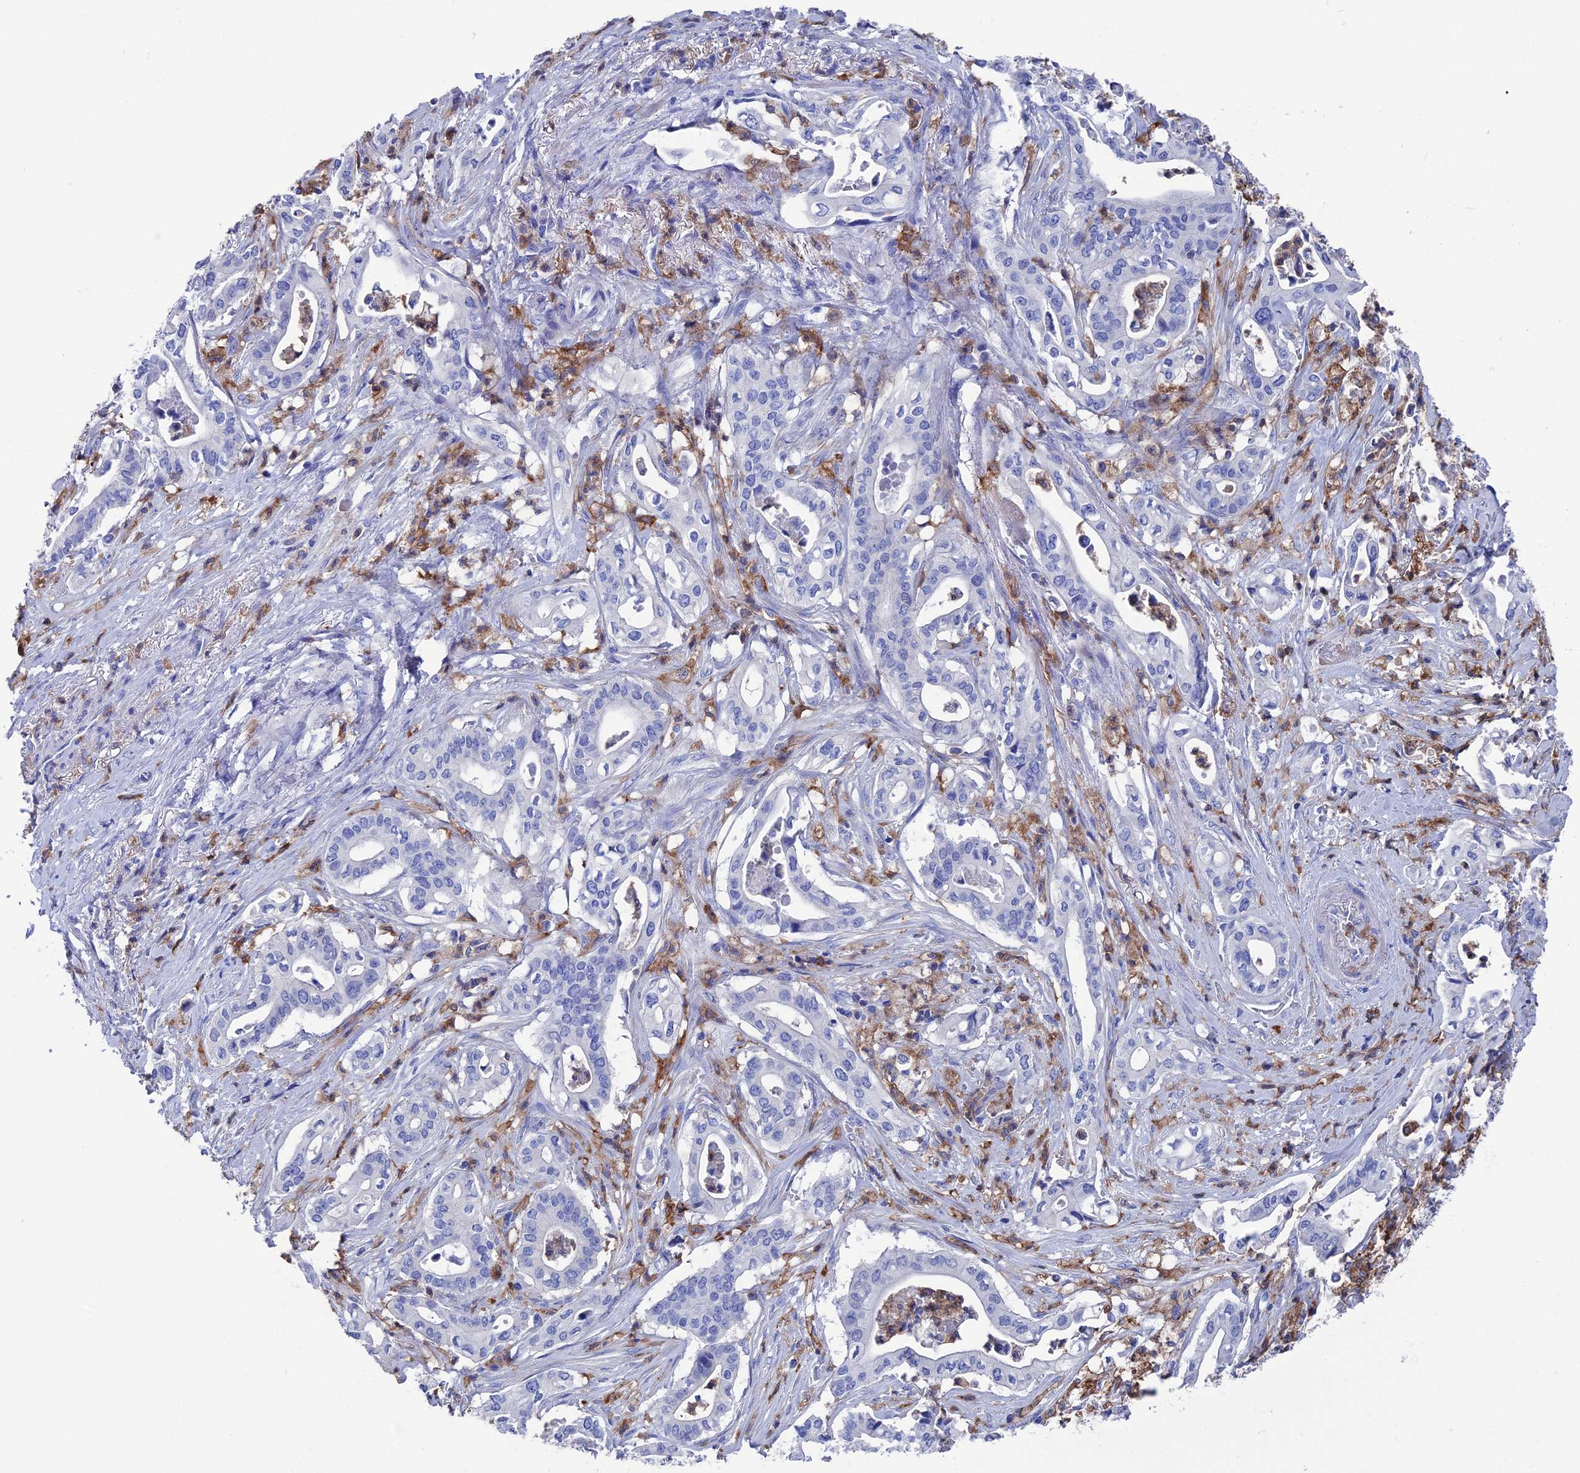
{"staining": {"intensity": "negative", "quantity": "none", "location": "none"}, "tissue": "pancreatic cancer", "cell_type": "Tumor cells", "image_type": "cancer", "snomed": [{"axis": "morphology", "description": "Adenocarcinoma, NOS"}, {"axis": "topography", "description": "Pancreas"}], "caption": "The image shows no significant expression in tumor cells of pancreatic cancer (adenocarcinoma).", "gene": "TYROBP", "patient": {"sex": "female", "age": 77}}